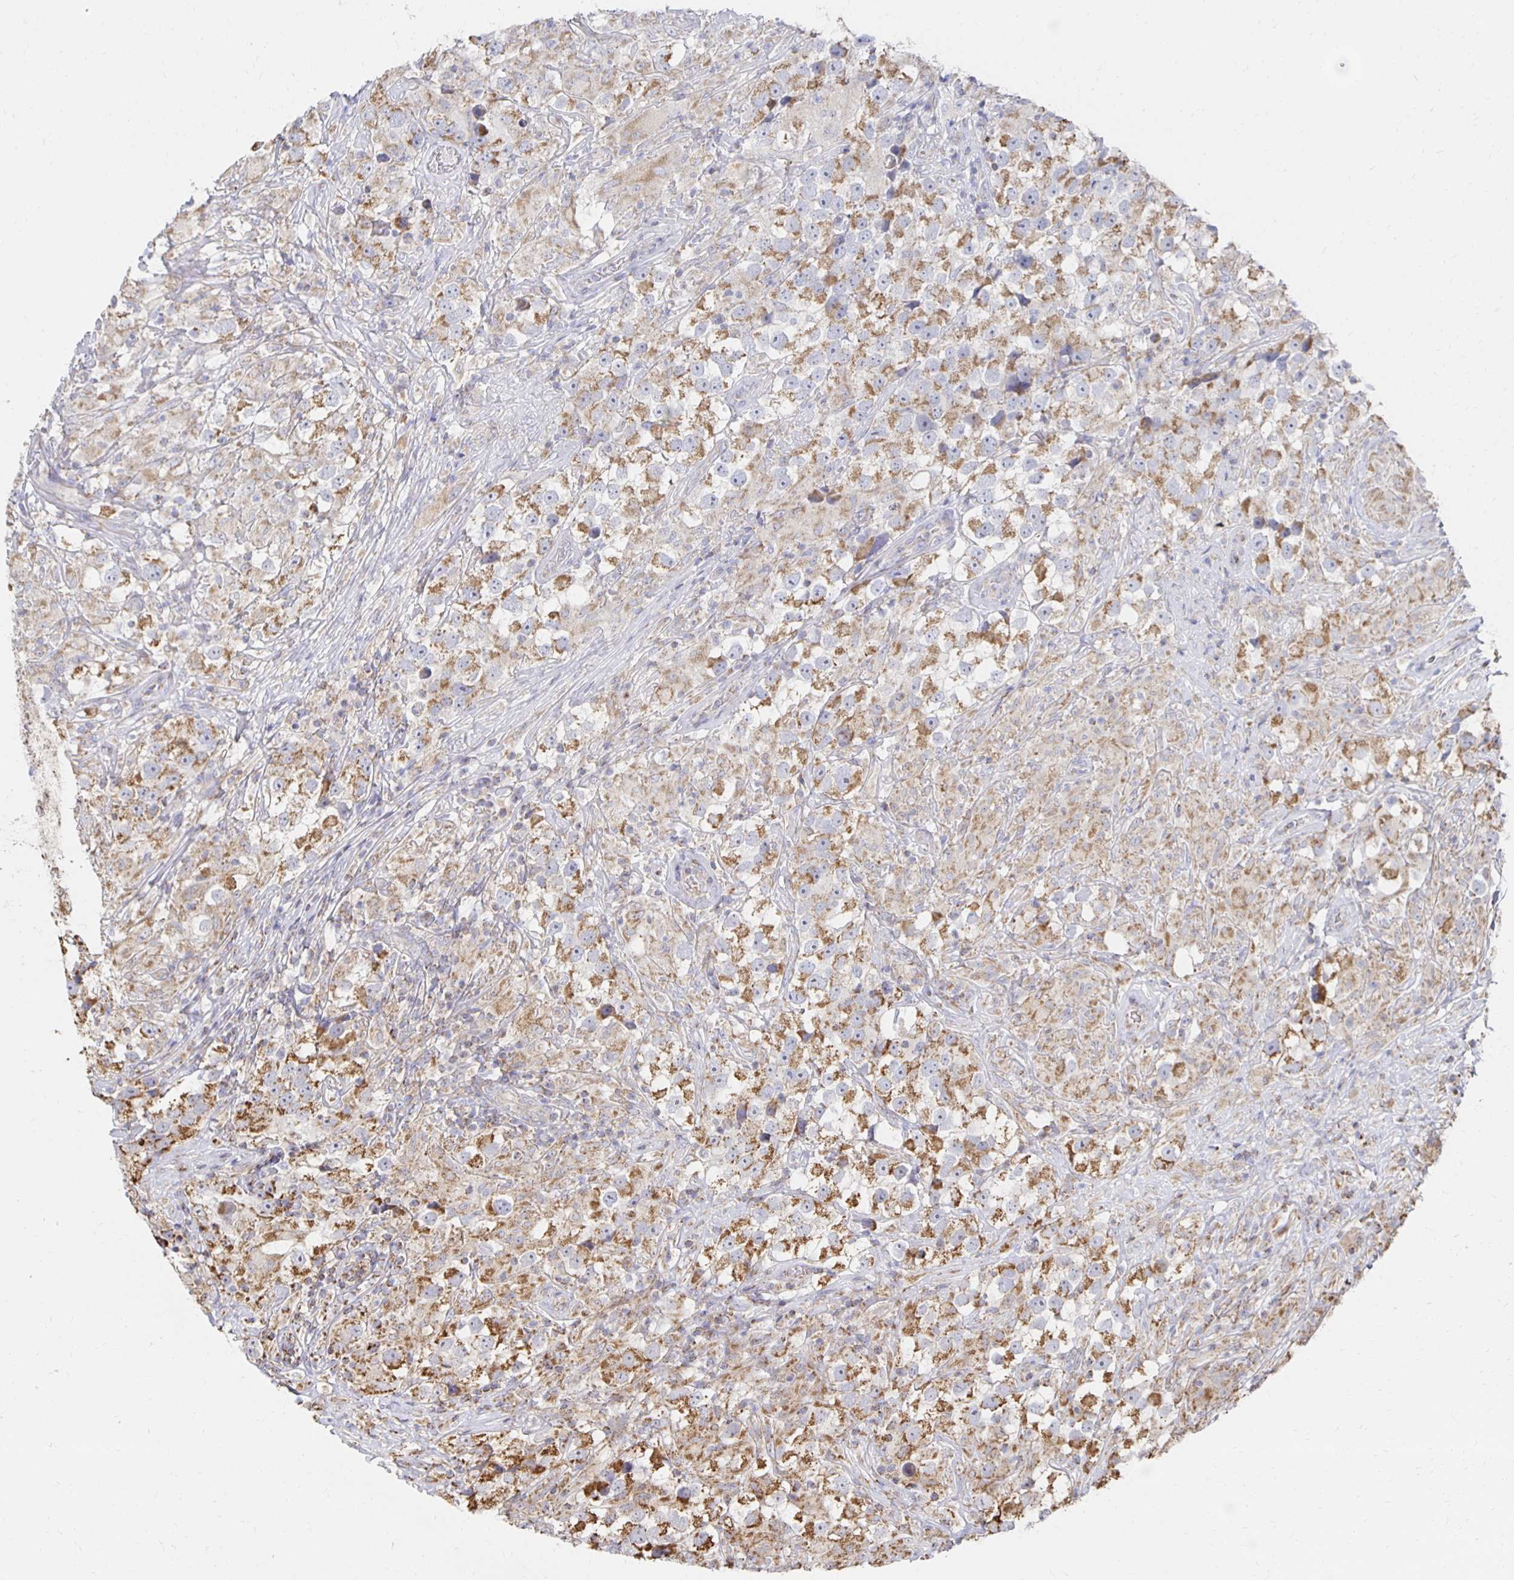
{"staining": {"intensity": "moderate", "quantity": ">75%", "location": "cytoplasmic/membranous"}, "tissue": "testis cancer", "cell_type": "Tumor cells", "image_type": "cancer", "snomed": [{"axis": "morphology", "description": "Seminoma, NOS"}, {"axis": "topography", "description": "Testis"}], "caption": "Testis seminoma tissue exhibits moderate cytoplasmic/membranous staining in approximately >75% of tumor cells, visualized by immunohistochemistry.", "gene": "NKX2-8", "patient": {"sex": "male", "age": 46}}